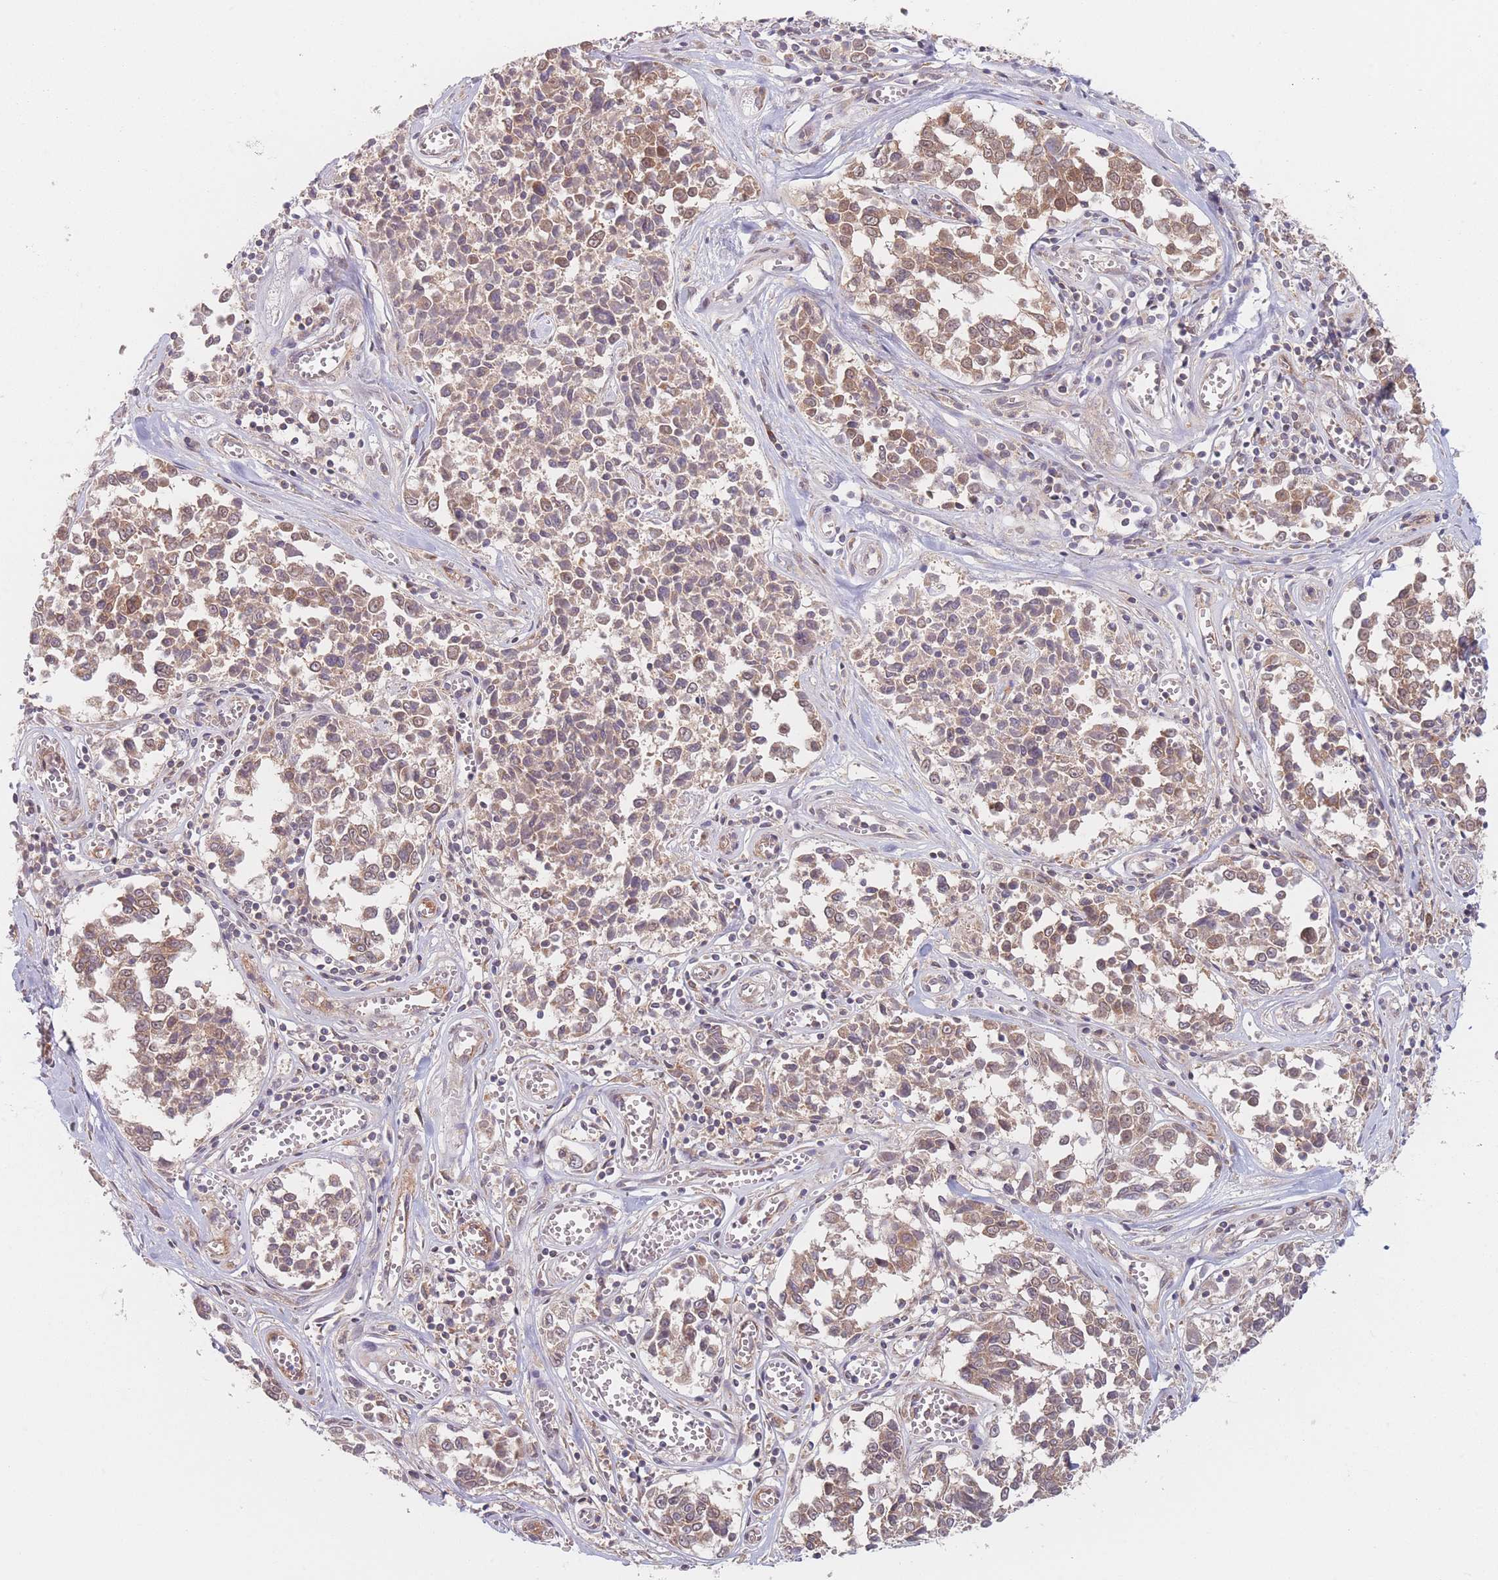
{"staining": {"intensity": "moderate", "quantity": ">75%", "location": "cytoplasmic/membranous,nuclear"}, "tissue": "melanoma", "cell_type": "Tumor cells", "image_type": "cancer", "snomed": [{"axis": "morphology", "description": "Malignant melanoma, NOS"}, {"axis": "topography", "description": "Skin"}], "caption": "Immunohistochemistry (IHC) (DAB) staining of human malignant melanoma displays moderate cytoplasmic/membranous and nuclear protein staining in approximately >75% of tumor cells.", "gene": "PPM1A", "patient": {"sex": "female", "age": 64}}